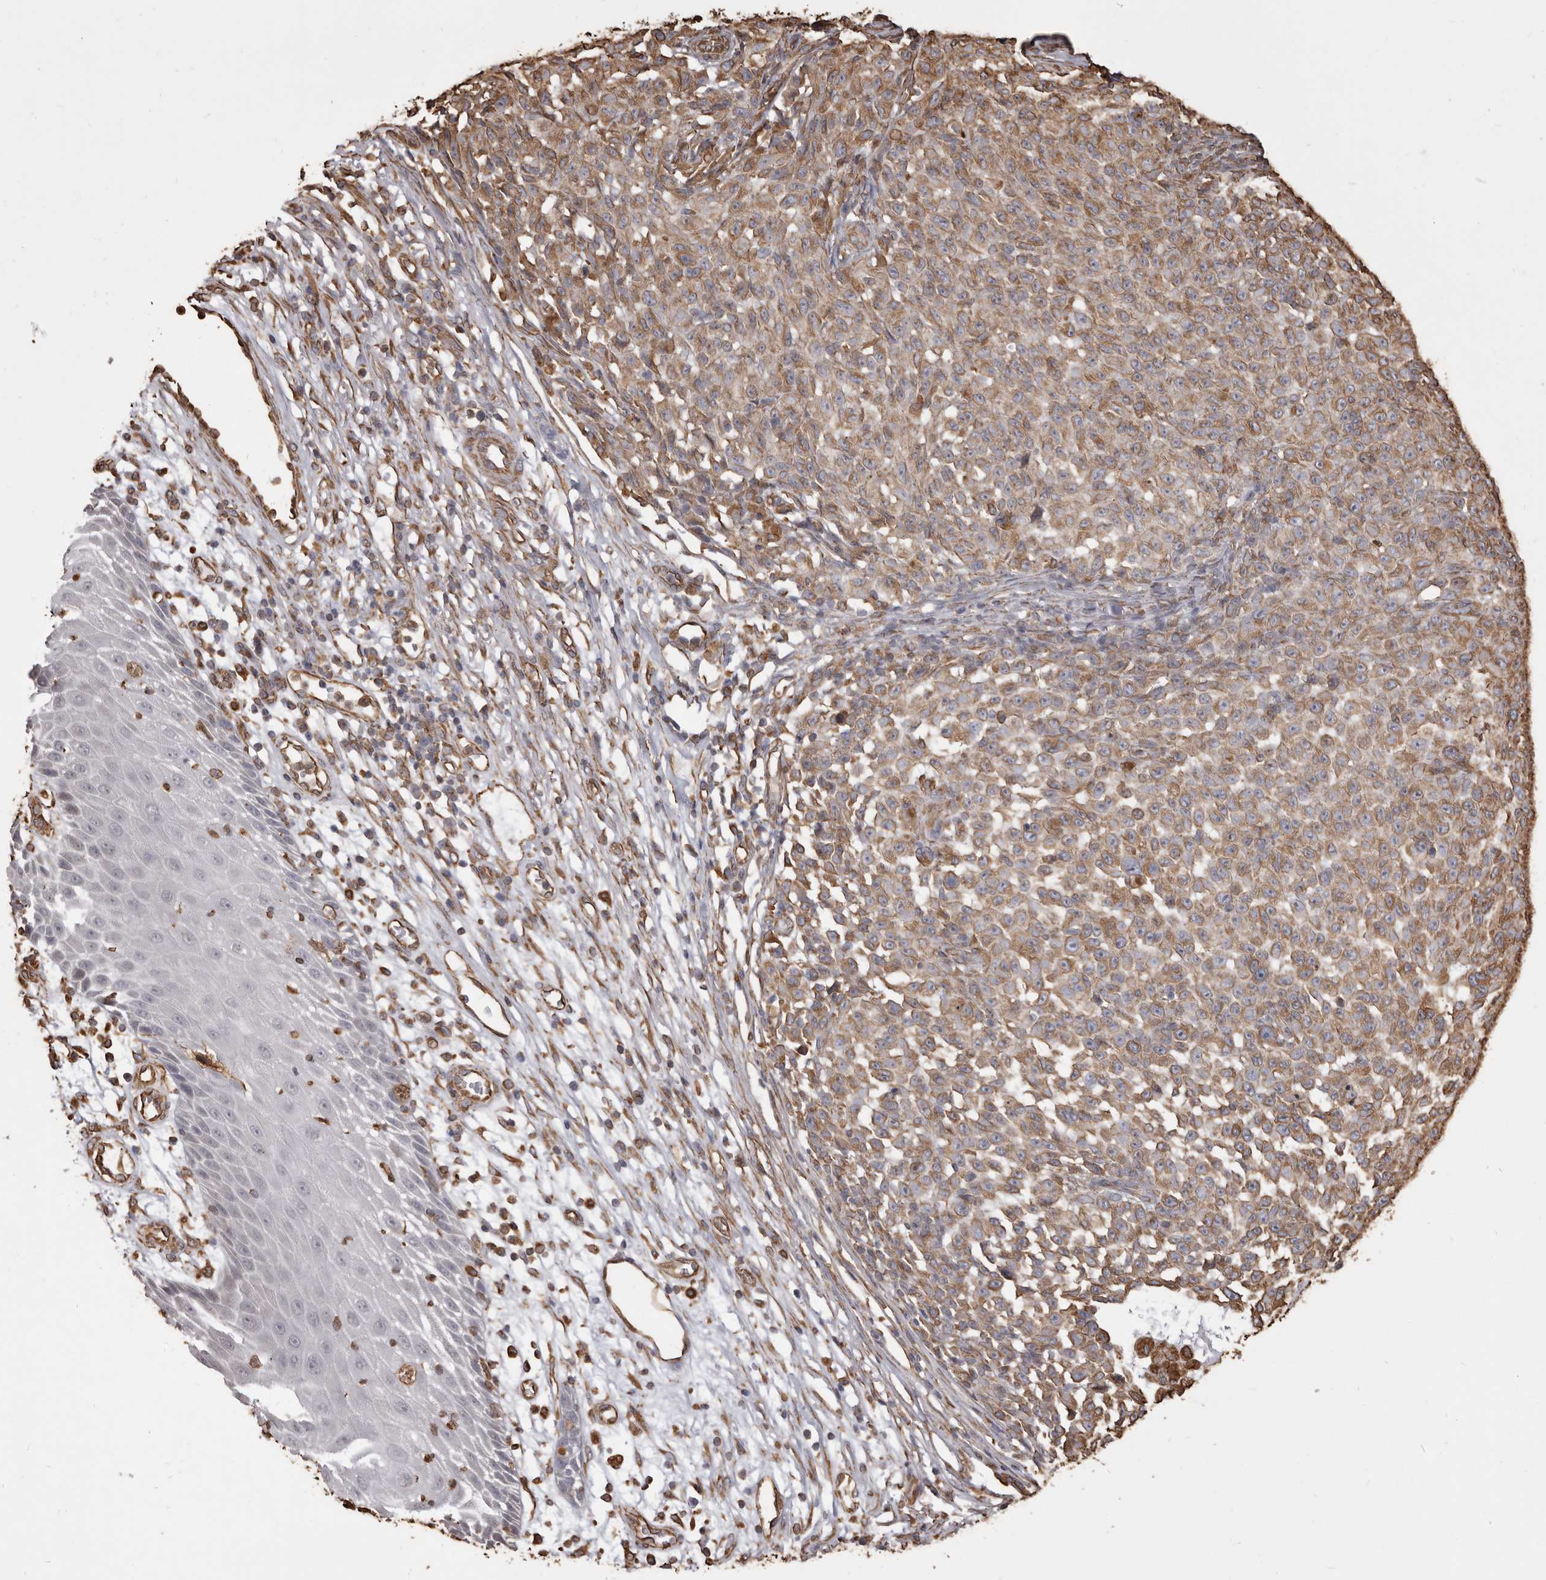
{"staining": {"intensity": "moderate", "quantity": ">75%", "location": "cytoplasmic/membranous"}, "tissue": "melanoma", "cell_type": "Tumor cells", "image_type": "cancer", "snomed": [{"axis": "morphology", "description": "Malignant melanoma, NOS"}, {"axis": "topography", "description": "Skin"}], "caption": "Protein expression analysis of human melanoma reveals moderate cytoplasmic/membranous staining in about >75% of tumor cells.", "gene": "MTURN", "patient": {"sex": "female", "age": 82}}